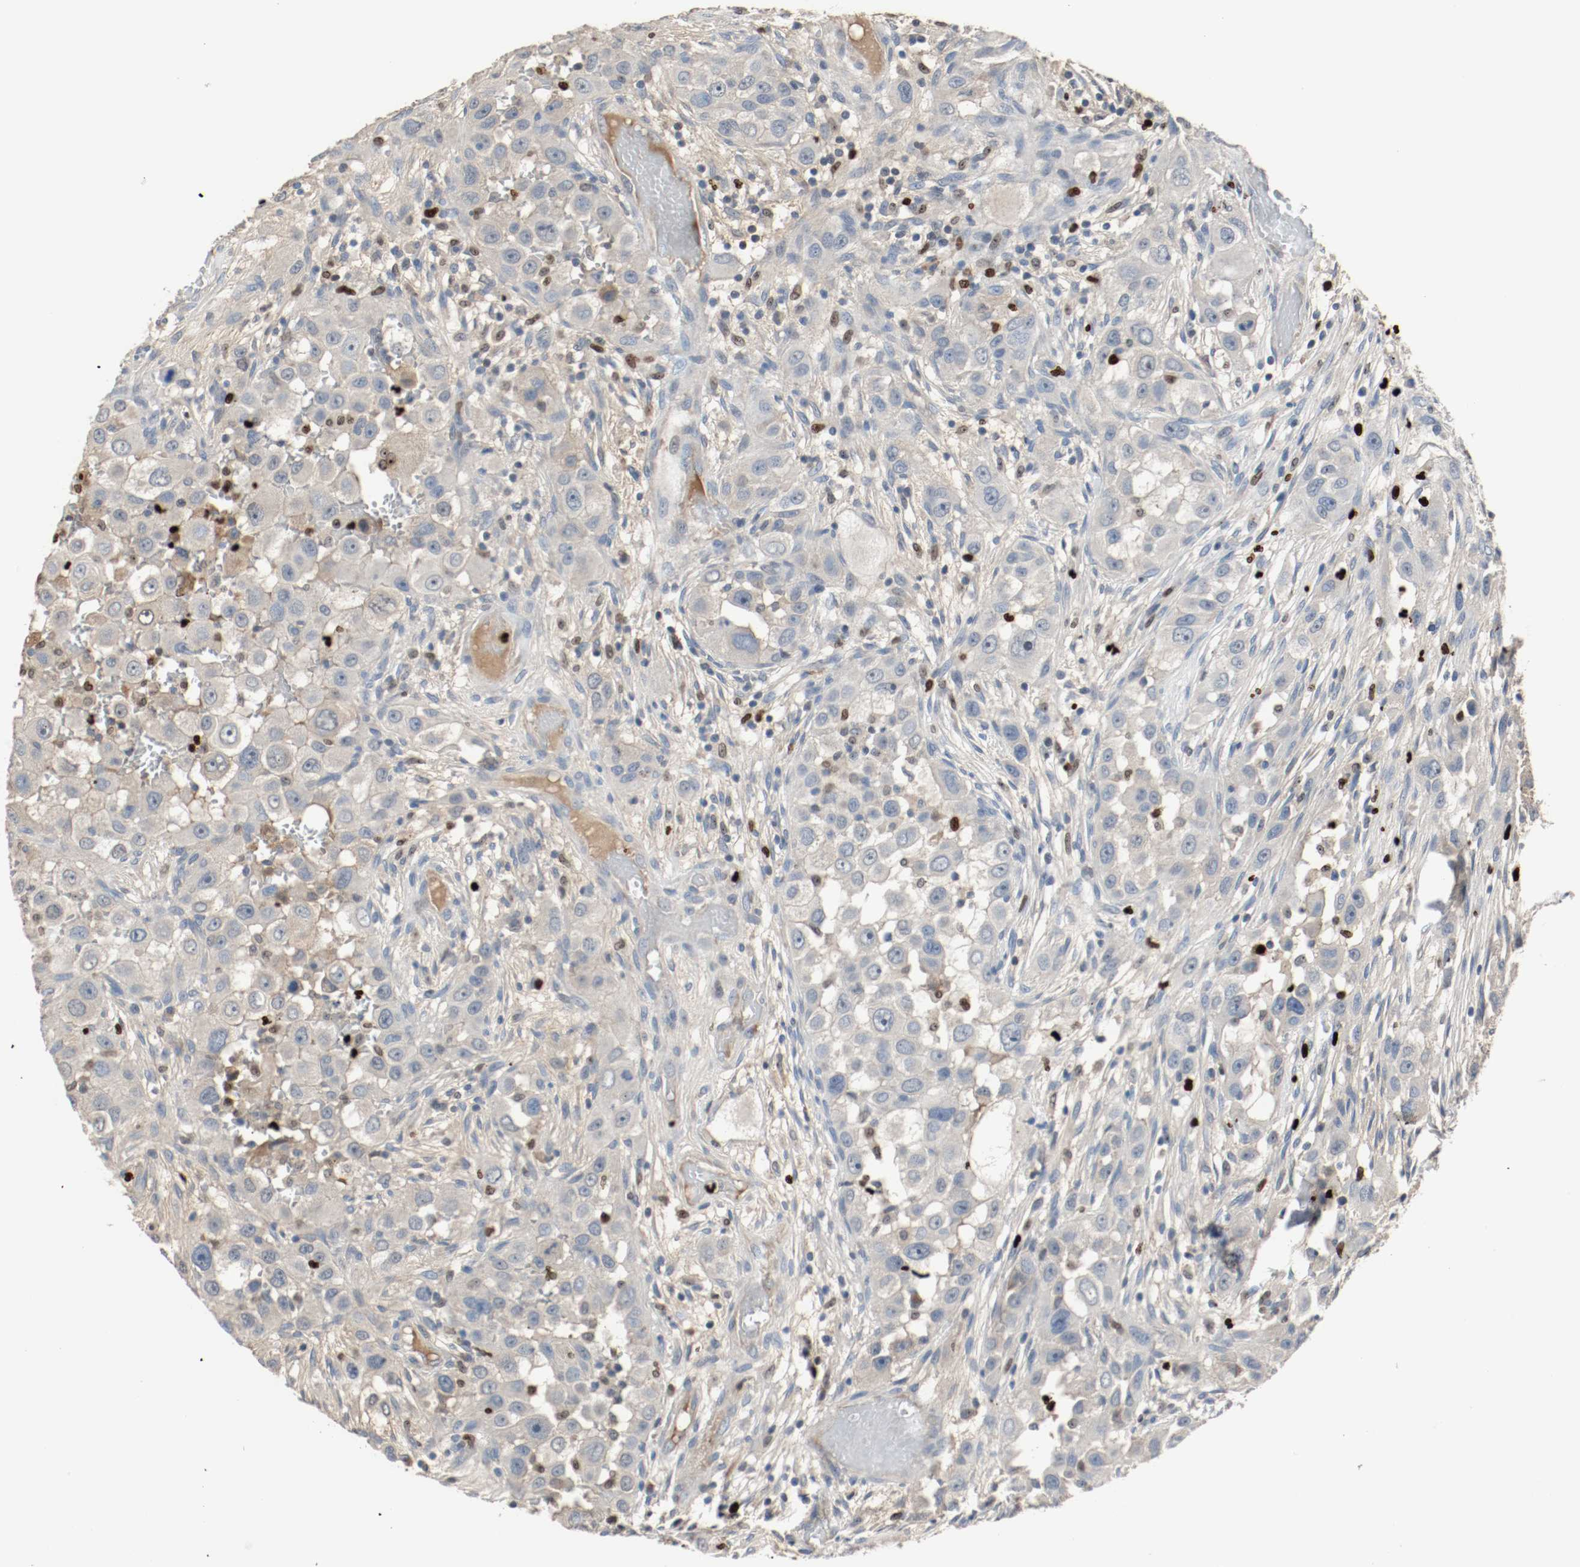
{"staining": {"intensity": "negative", "quantity": "none", "location": "none"}, "tissue": "head and neck cancer", "cell_type": "Tumor cells", "image_type": "cancer", "snomed": [{"axis": "morphology", "description": "Carcinoma, NOS"}, {"axis": "topography", "description": "Head-Neck"}], "caption": "Protein analysis of head and neck cancer (carcinoma) displays no significant expression in tumor cells.", "gene": "BLK", "patient": {"sex": "male", "age": 87}}